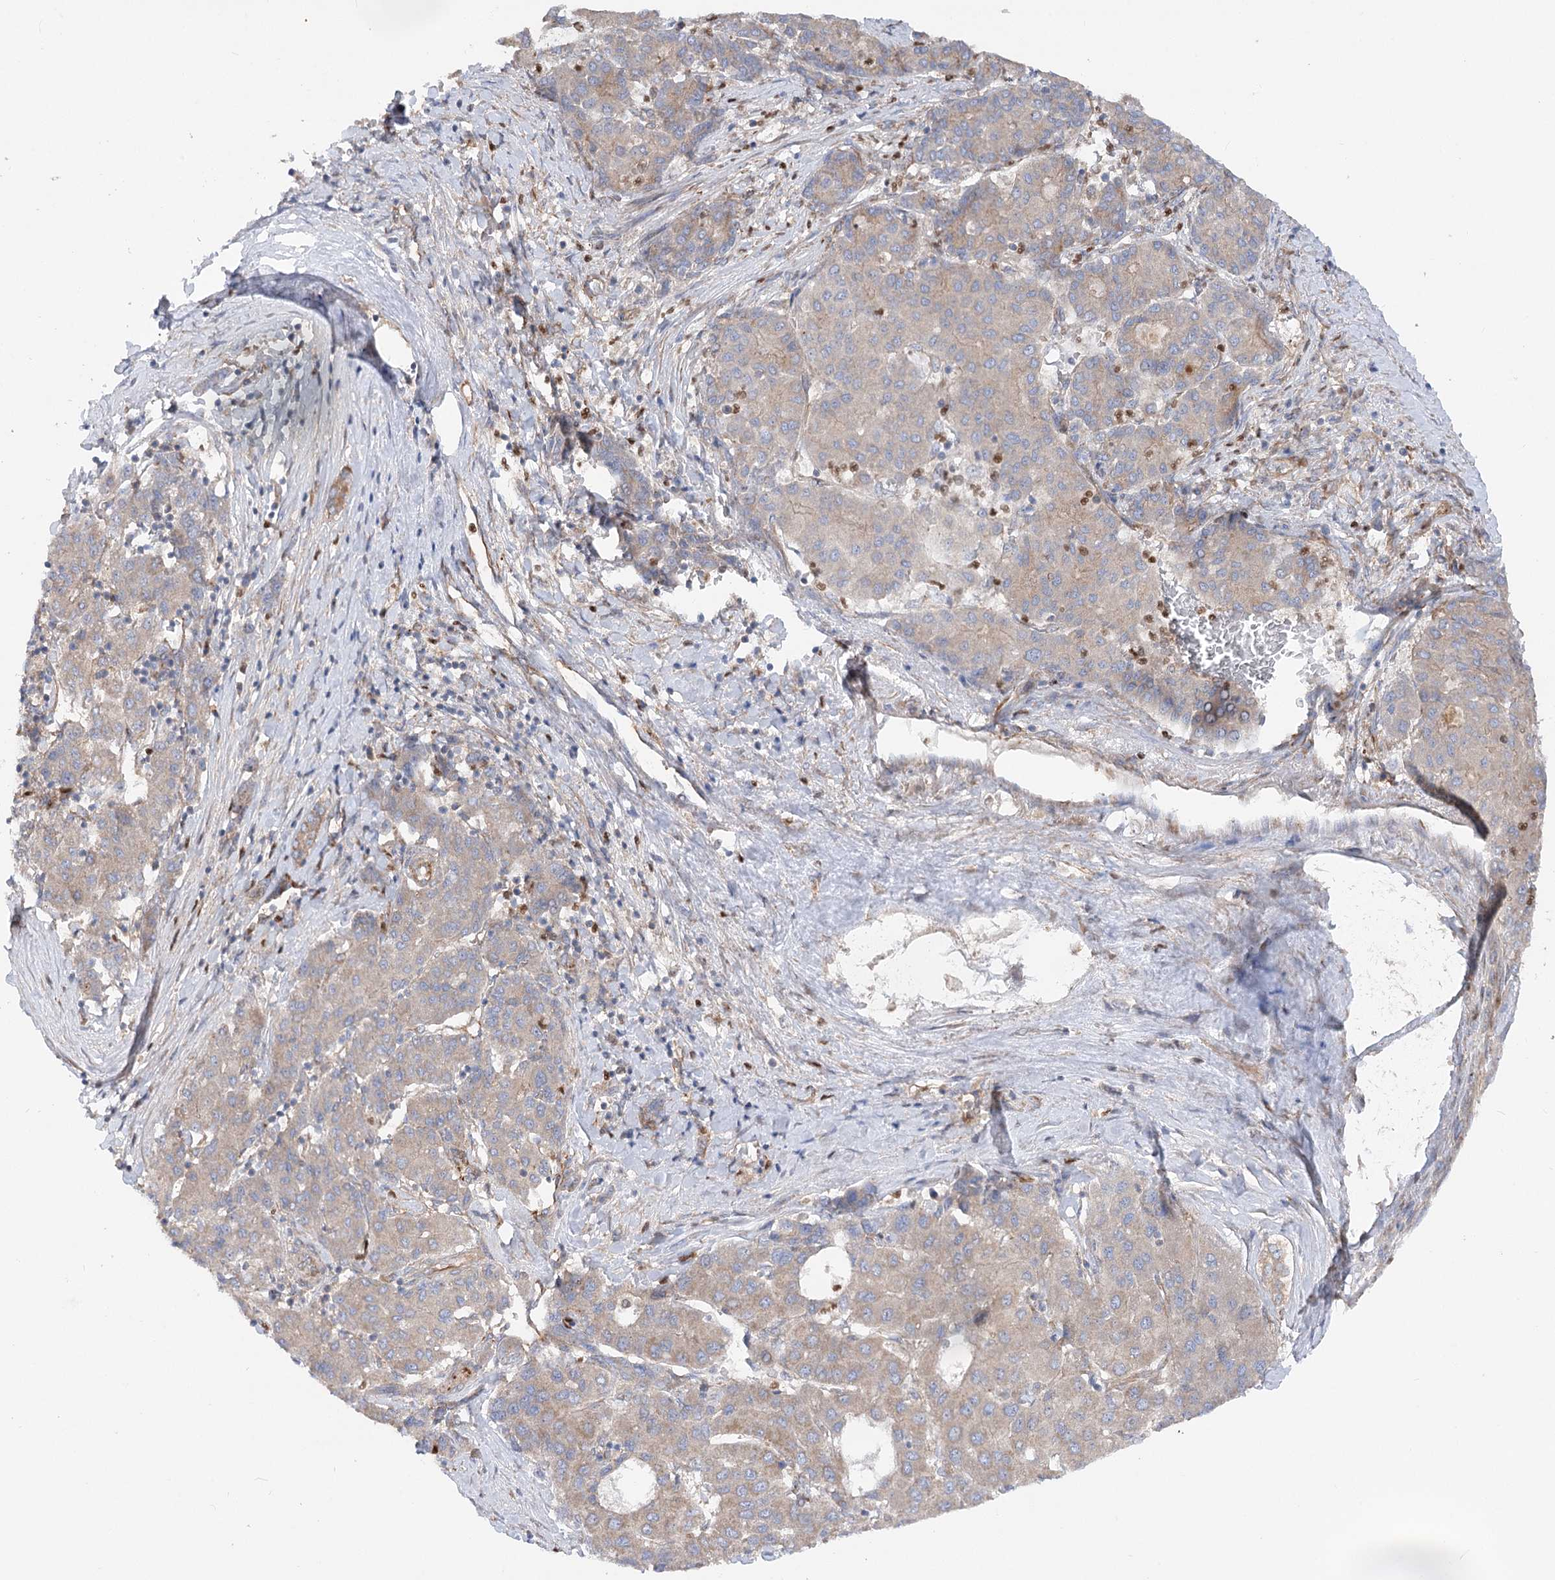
{"staining": {"intensity": "weak", "quantity": ">75%", "location": "cytoplasmic/membranous"}, "tissue": "liver cancer", "cell_type": "Tumor cells", "image_type": "cancer", "snomed": [{"axis": "morphology", "description": "Carcinoma, Hepatocellular, NOS"}, {"axis": "topography", "description": "Liver"}], "caption": "Protein staining of liver cancer tissue shows weak cytoplasmic/membranous expression in approximately >75% of tumor cells.", "gene": "SCN11A", "patient": {"sex": "male", "age": 65}}